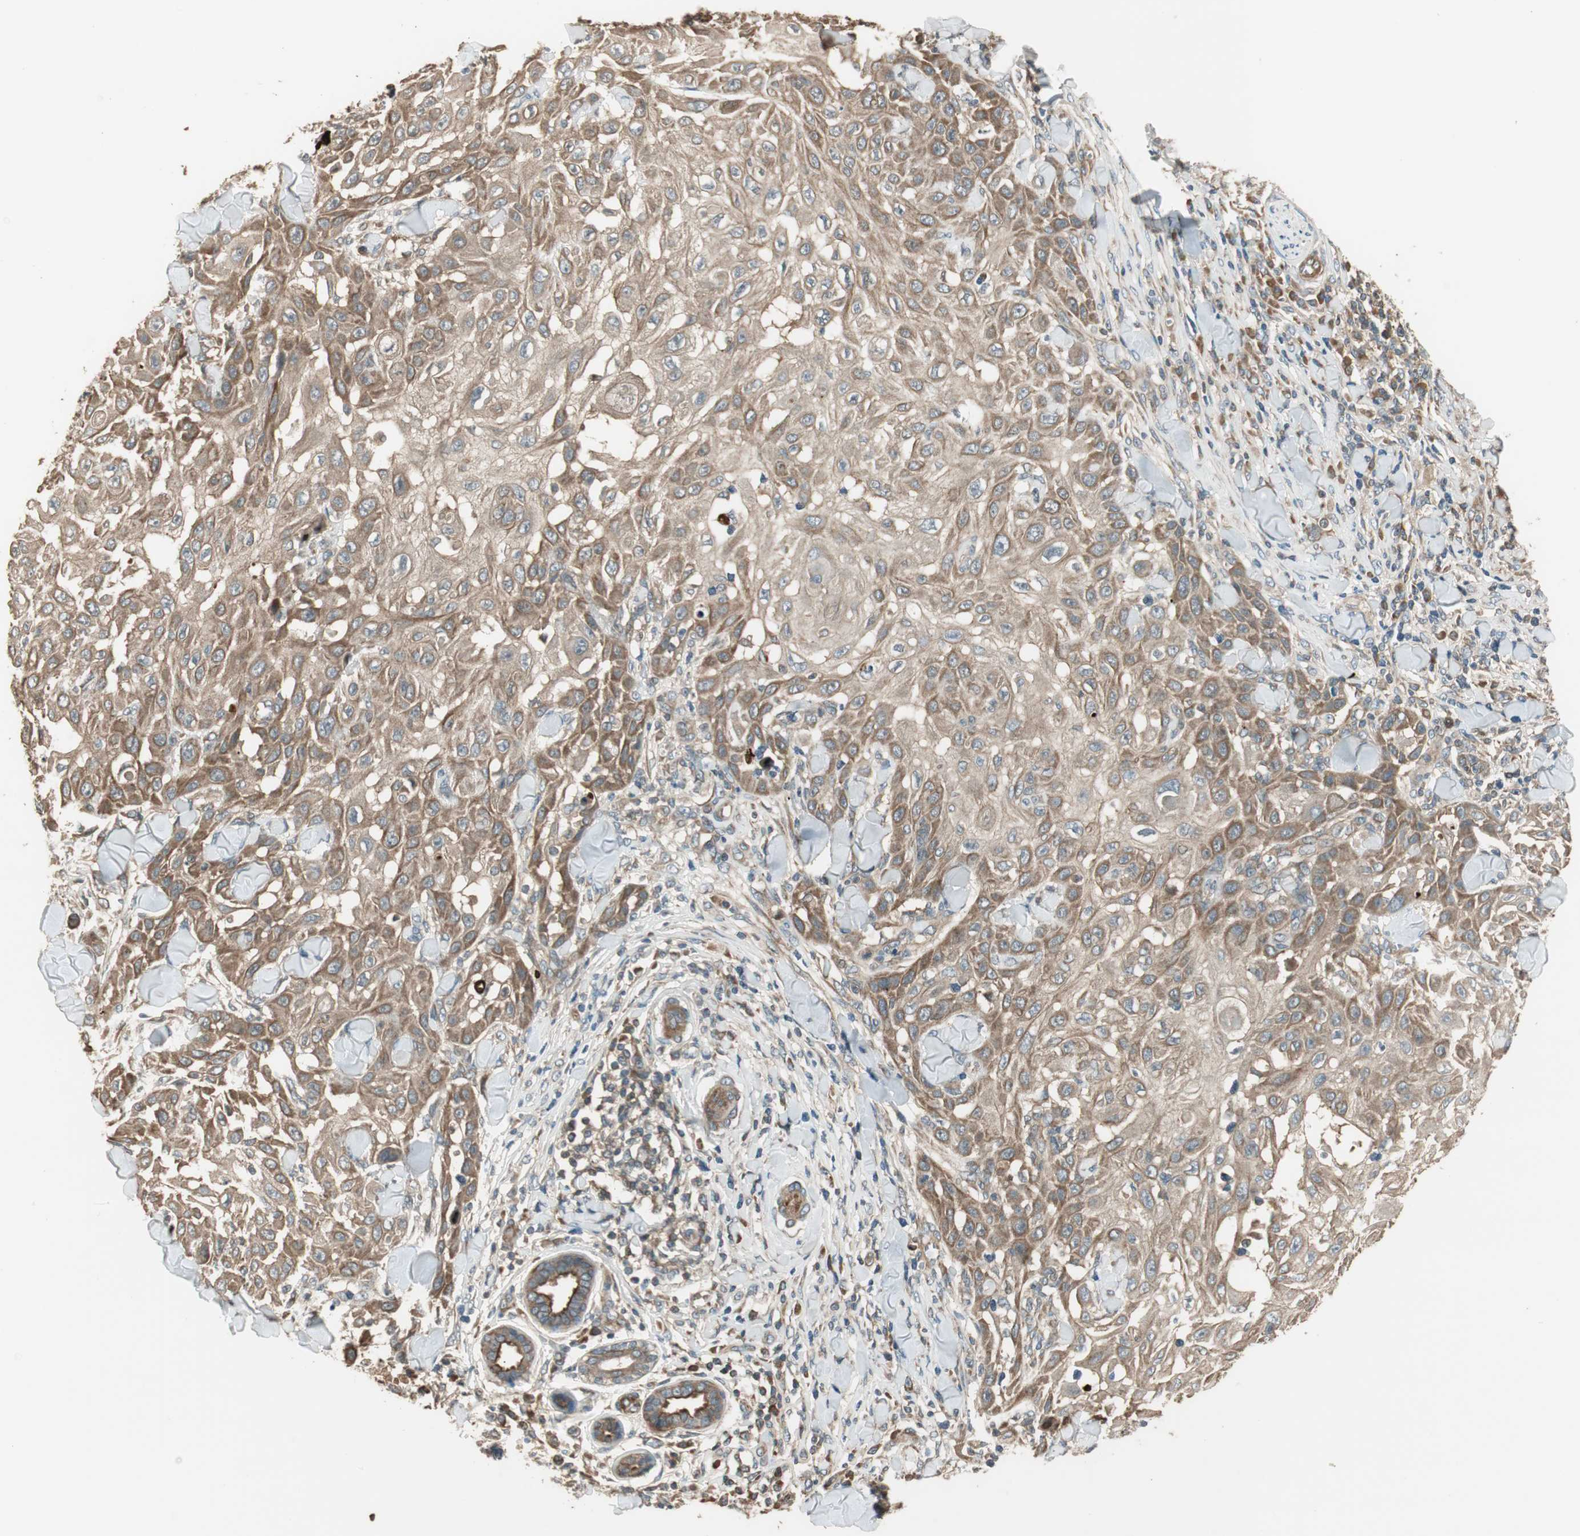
{"staining": {"intensity": "moderate", "quantity": ">75%", "location": "cytoplasmic/membranous"}, "tissue": "skin cancer", "cell_type": "Tumor cells", "image_type": "cancer", "snomed": [{"axis": "morphology", "description": "Squamous cell carcinoma, NOS"}, {"axis": "topography", "description": "Skin"}], "caption": "Approximately >75% of tumor cells in human skin squamous cell carcinoma display moderate cytoplasmic/membranous protein expression as visualized by brown immunohistochemical staining.", "gene": "PFDN5", "patient": {"sex": "male", "age": 24}}